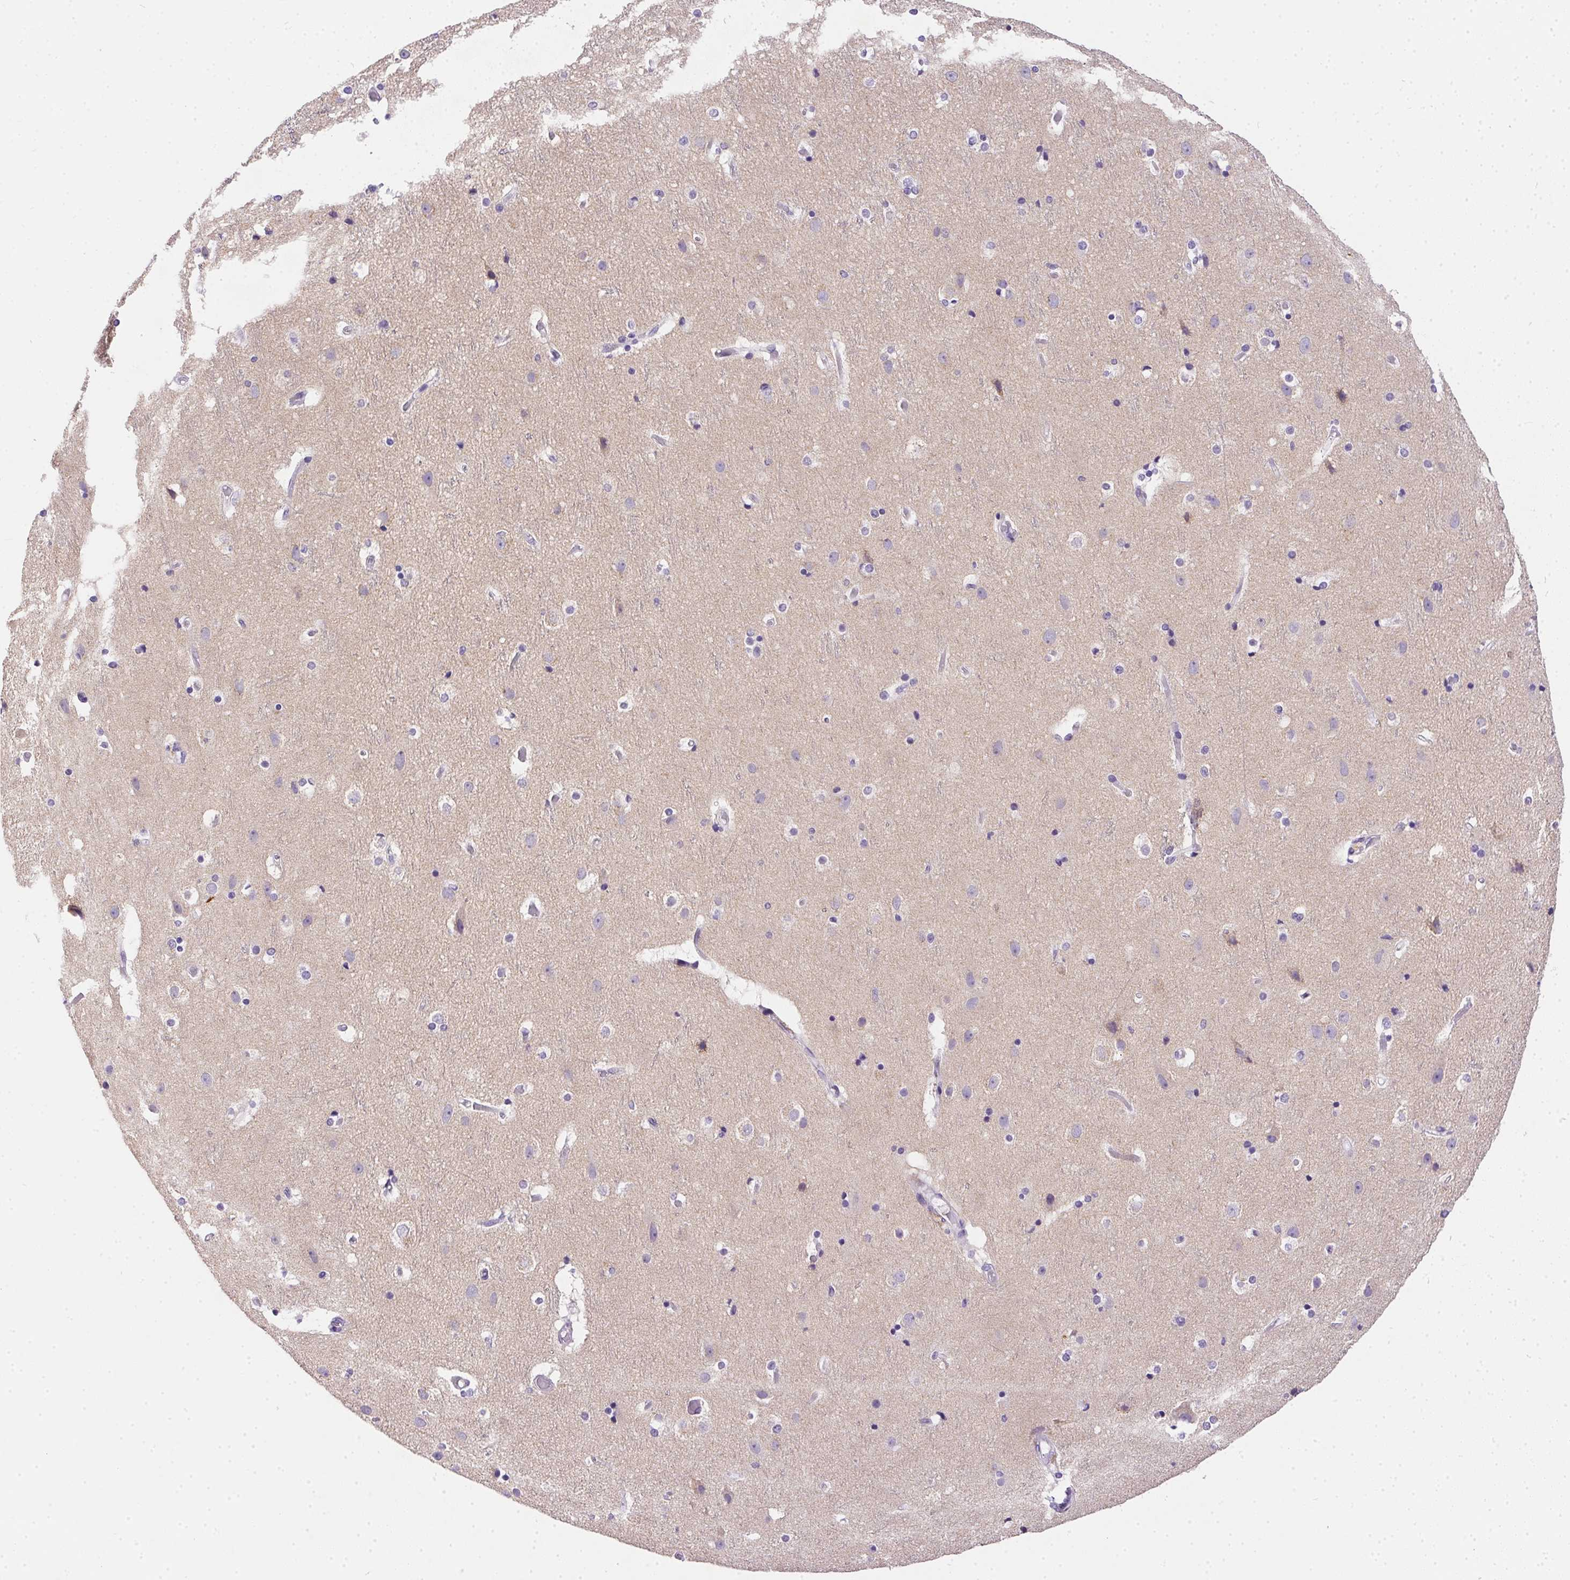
{"staining": {"intensity": "negative", "quantity": "none", "location": "none"}, "tissue": "cerebral cortex", "cell_type": "Endothelial cells", "image_type": "normal", "snomed": [{"axis": "morphology", "description": "Normal tissue, NOS"}, {"axis": "topography", "description": "Cerebral cortex"}], "caption": "IHC image of benign human cerebral cortex stained for a protein (brown), which exhibits no staining in endothelial cells.", "gene": "SSTR4", "patient": {"sex": "female", "age": 52}}